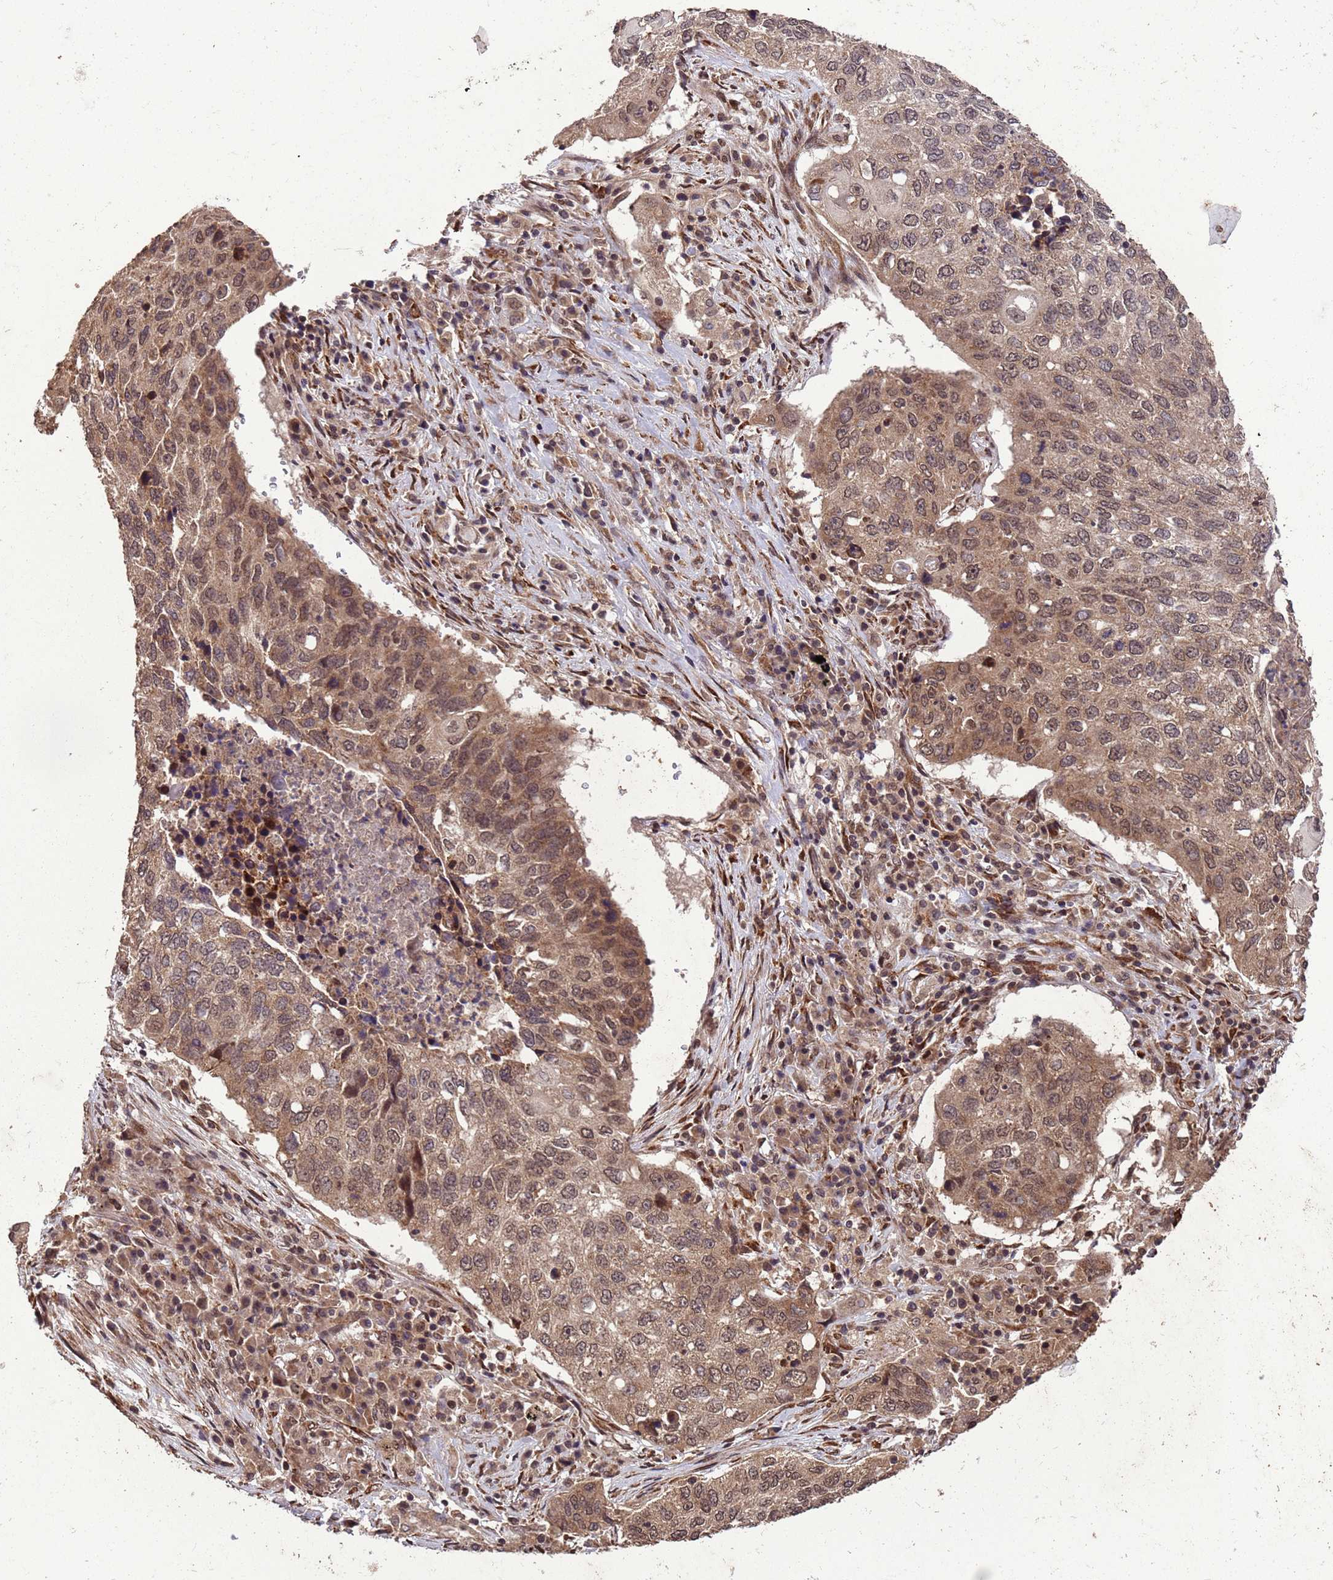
{"staining": {"intensity": "moderate", "quantity": ">75%", "location": "nuclear"}, "tissue": "lung cancer", "cell_type": "Tumor cells", "image_type": "cancer", "snomed": [{"axis": "morphology", "description": "Squamous cell carcinoma, NOS"}, {"axis": "topography", "description": "Lung"}], "caption": "About >75% of tumor cells in lung cancer display moderate nuclear protein staining as visualized by brown immunohistochemical staining.", "gene": "VSTM4", "patient": {"sex": "female", "age": 63}}